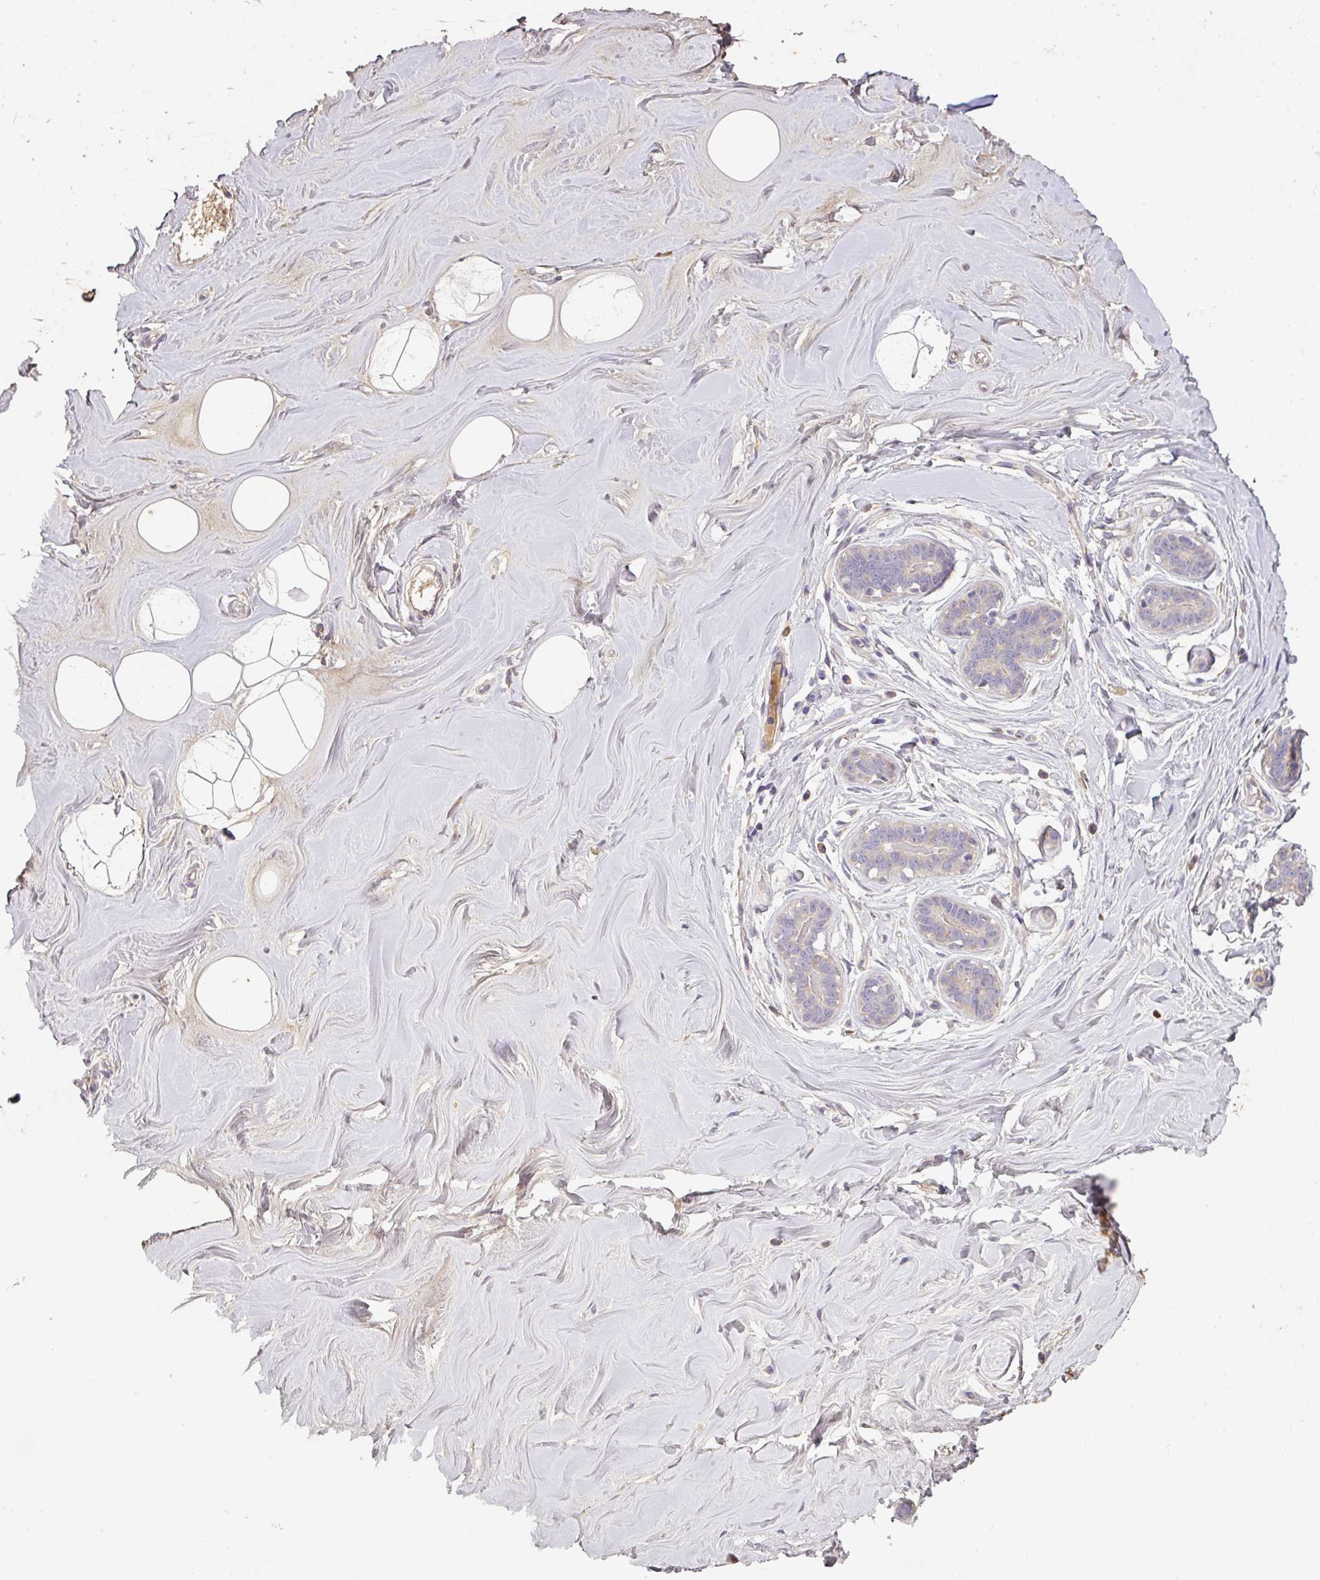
{"staining": {"intensity": "weak", "quantity": "25%-75%", "location": "cytoplasmic/membranous"}, "tissue": "breast", "cell_type": "Adipocytes", "image_type": "normal", "snomed": [{"axis": "morphology", "description": "Normal tissue, NOS"}, {"axis": "topography", "description": "Breast"}], "caption": "Immunohistochemical staining of normal breast displays weak cytoplasmic/membranous protein positivity in approximately 25%-75% of adipocytes.", "gene": "ZNF266", "patient": {"sex": "female", "age": 25}}